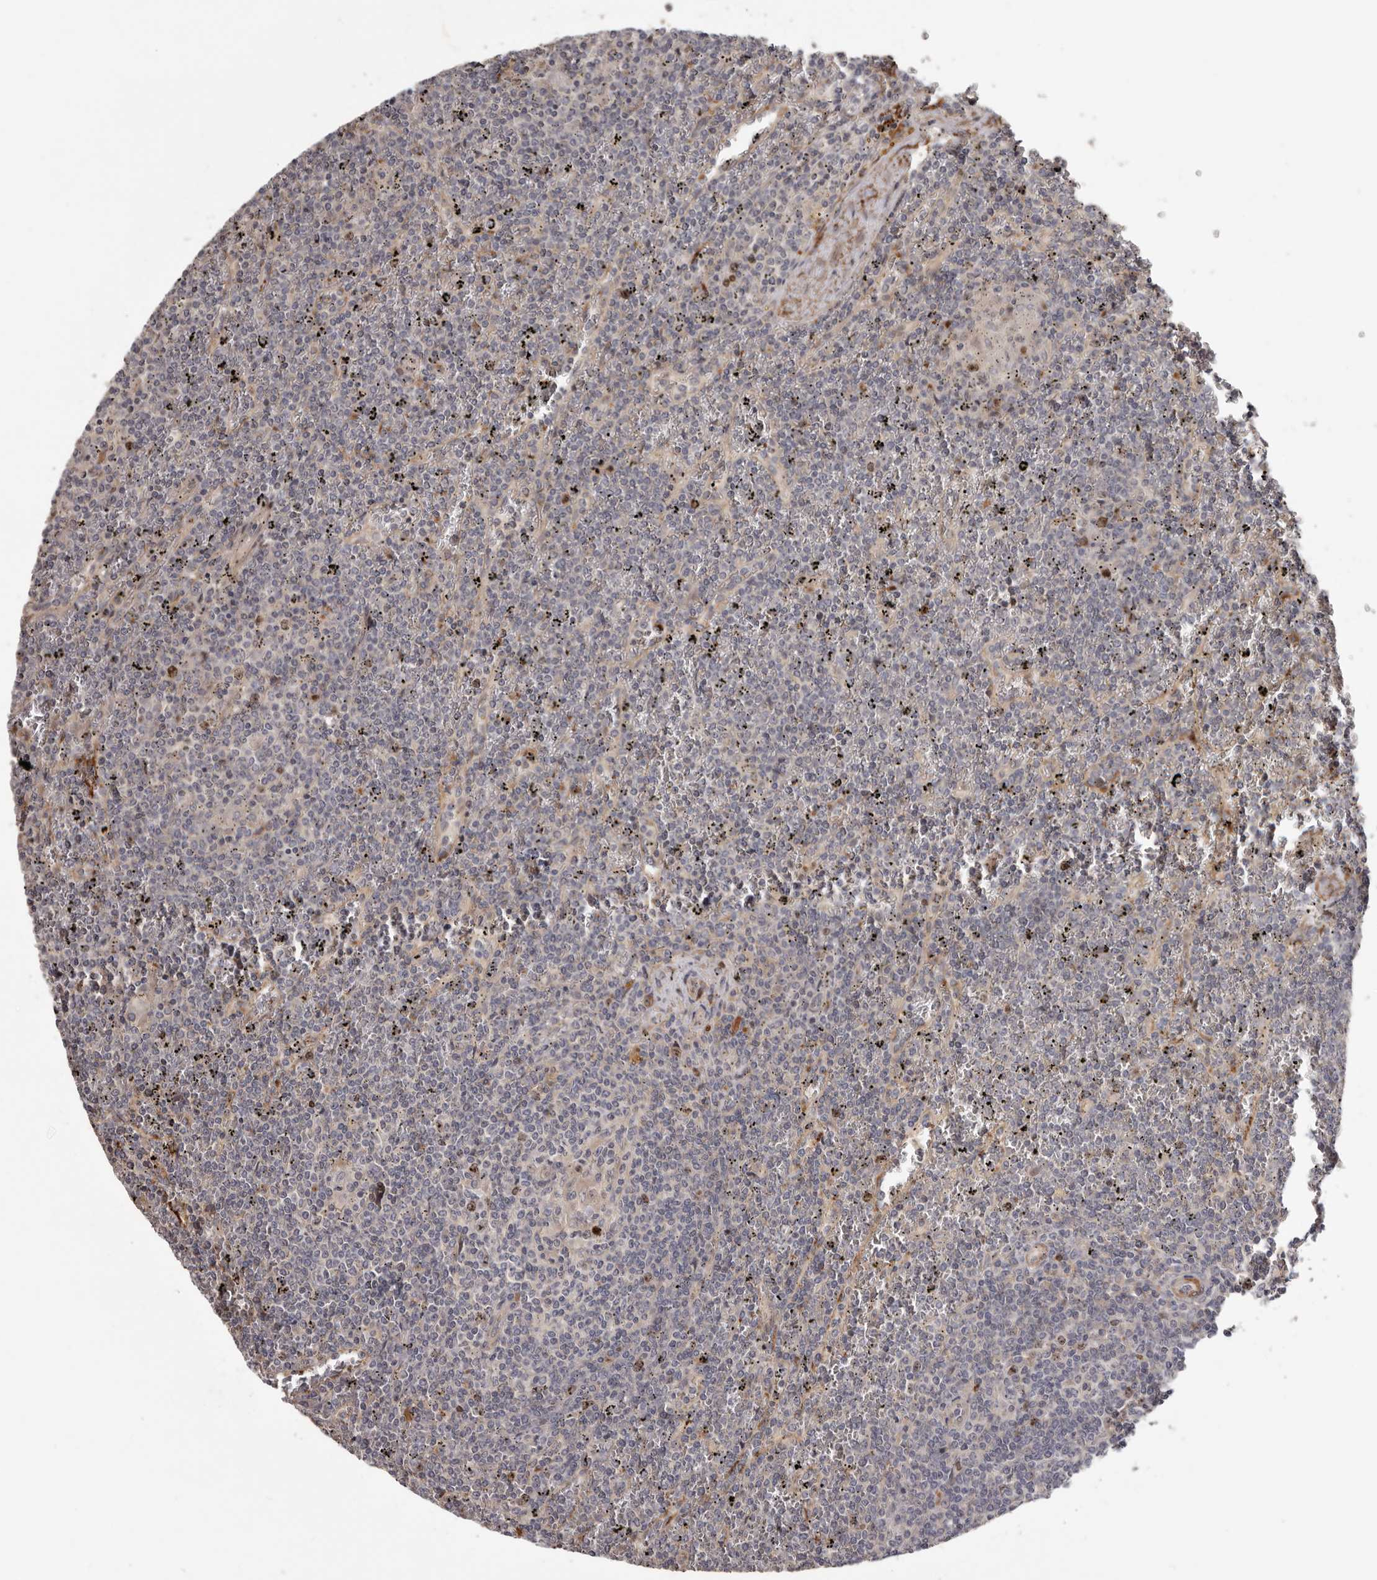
{"staining": {"intensity": "negative", "quantity": "none", "location": "none"}, "tissue": "lymphoma", "cell_type": "Tumor cells", "image_type": "cancer", "snomed": [{"axis": "morphology", "description": "Malignant lymphoma, non-Hodgkin's type, Low grade"}, {"axis": "topography", "description": "Spleen"}], "caption": "An immunohistochemistry photomicrograph of low-grade malignant lymphoma, non-Hodgkin's type is shown. There is no staining in tumor cells of low-grade malignant lymphoma, non-Hodgkin's type. The staining was performed using DAB (3,3'-diaminobenzidine) to visualize the protein expression in brown, while the nuclei were stained in blue with hematoxylin (Magnification: 20x).", "gene": "CDCA8", "patient": {"sex": "female", "age": 19}}